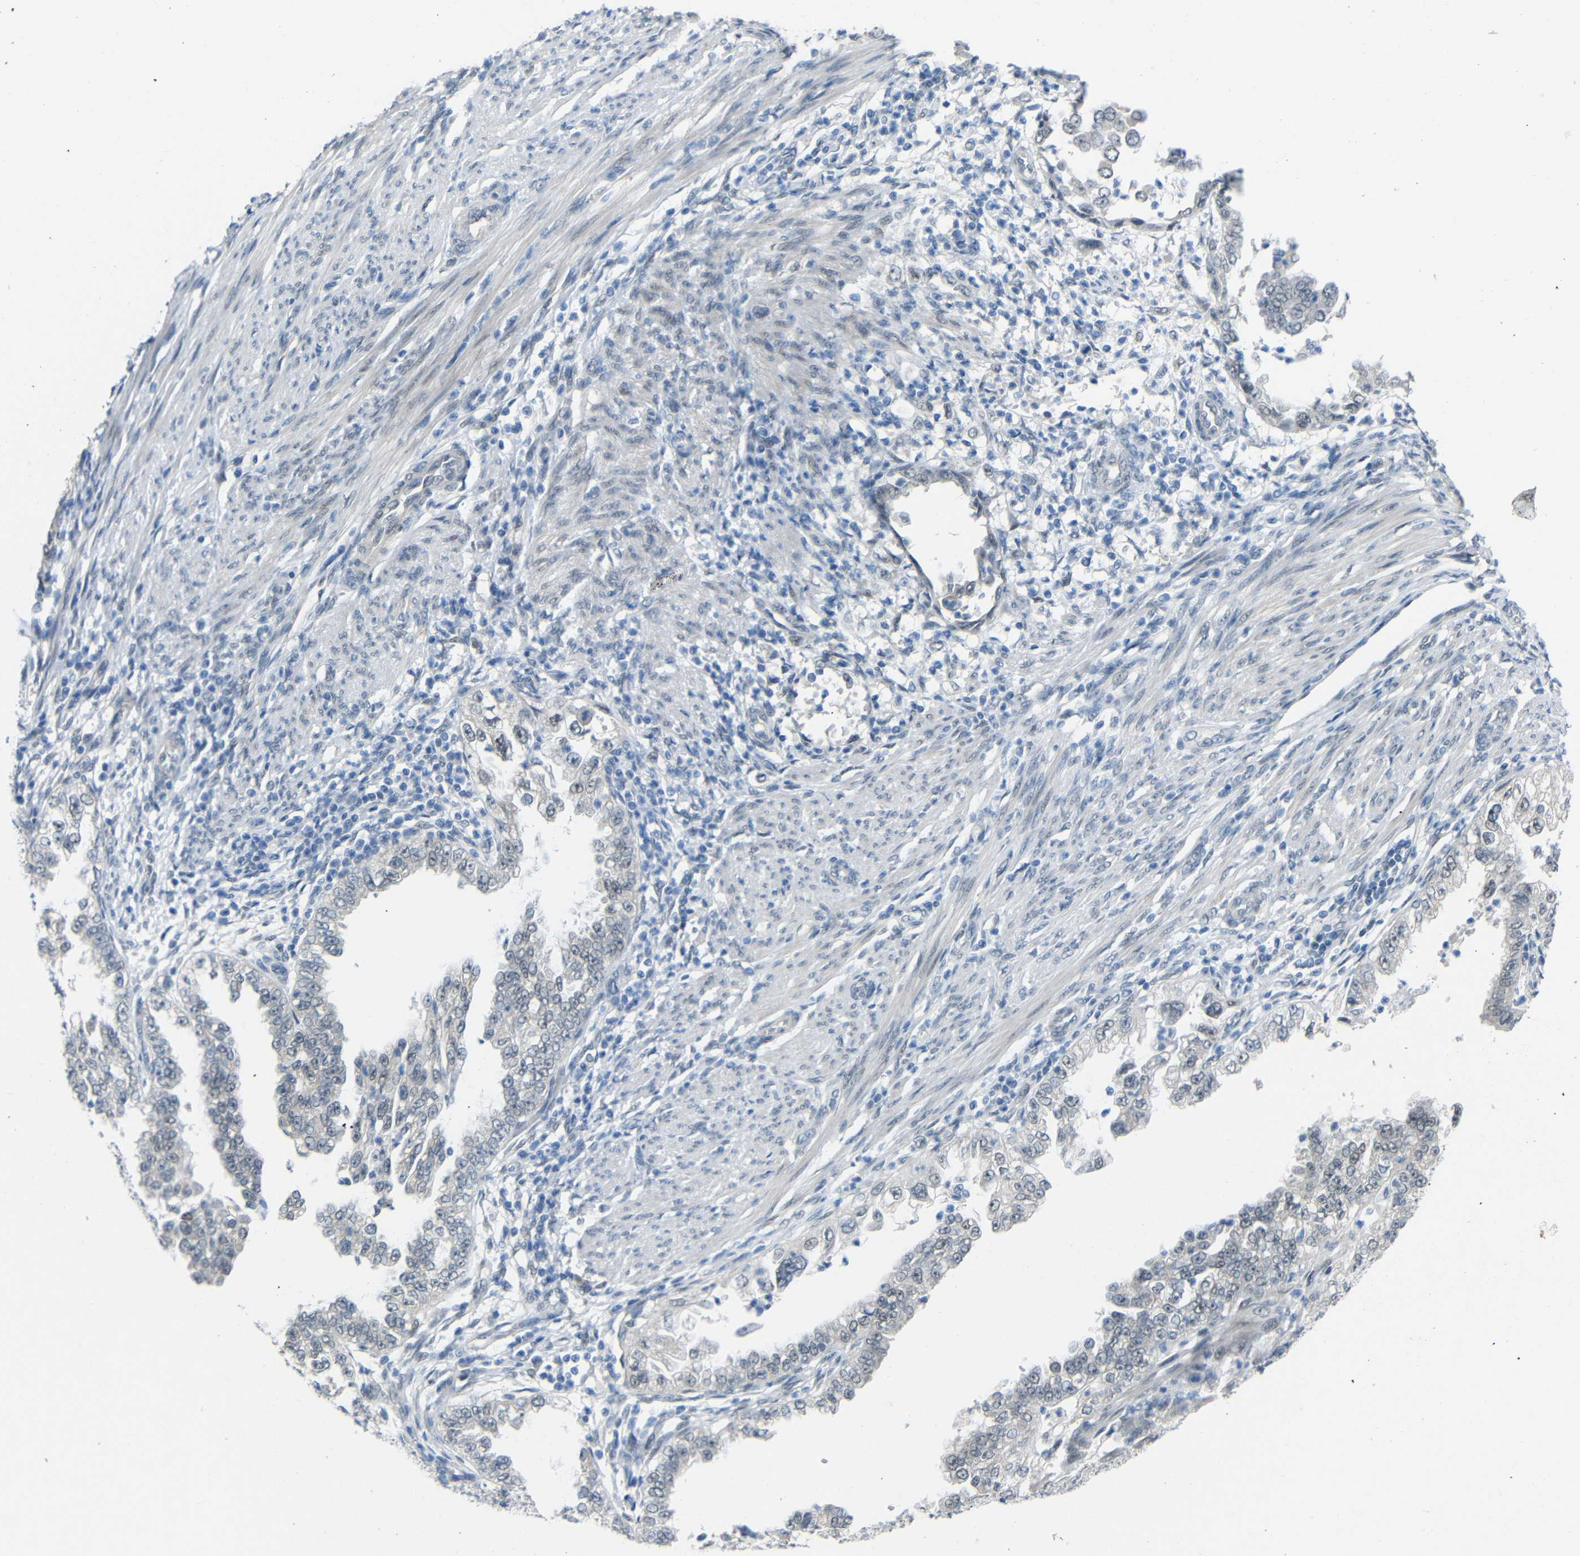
{"staining": {"intensity": "negative", "quantity": "none", "location": "none"}, "tissue": "endometrial cancer", "cell_type": "Tumor cells", "image_type": "cancer", "snomed": [{"axis": "morphology", "description": "Adenocarcinoma, NOS"}, {"axis": "topography", "description": "Endometrium"}], "caption": "This is a image of IHC staining of adenocarcinoma (endometrial), which shows no positivity in tumor cells. The staining is performed using DAB brown chromogen with nuclei counter-stained in using hematoxylin.", "gene": "GPR158", "patient": {"sex": "female", "age": 85}}